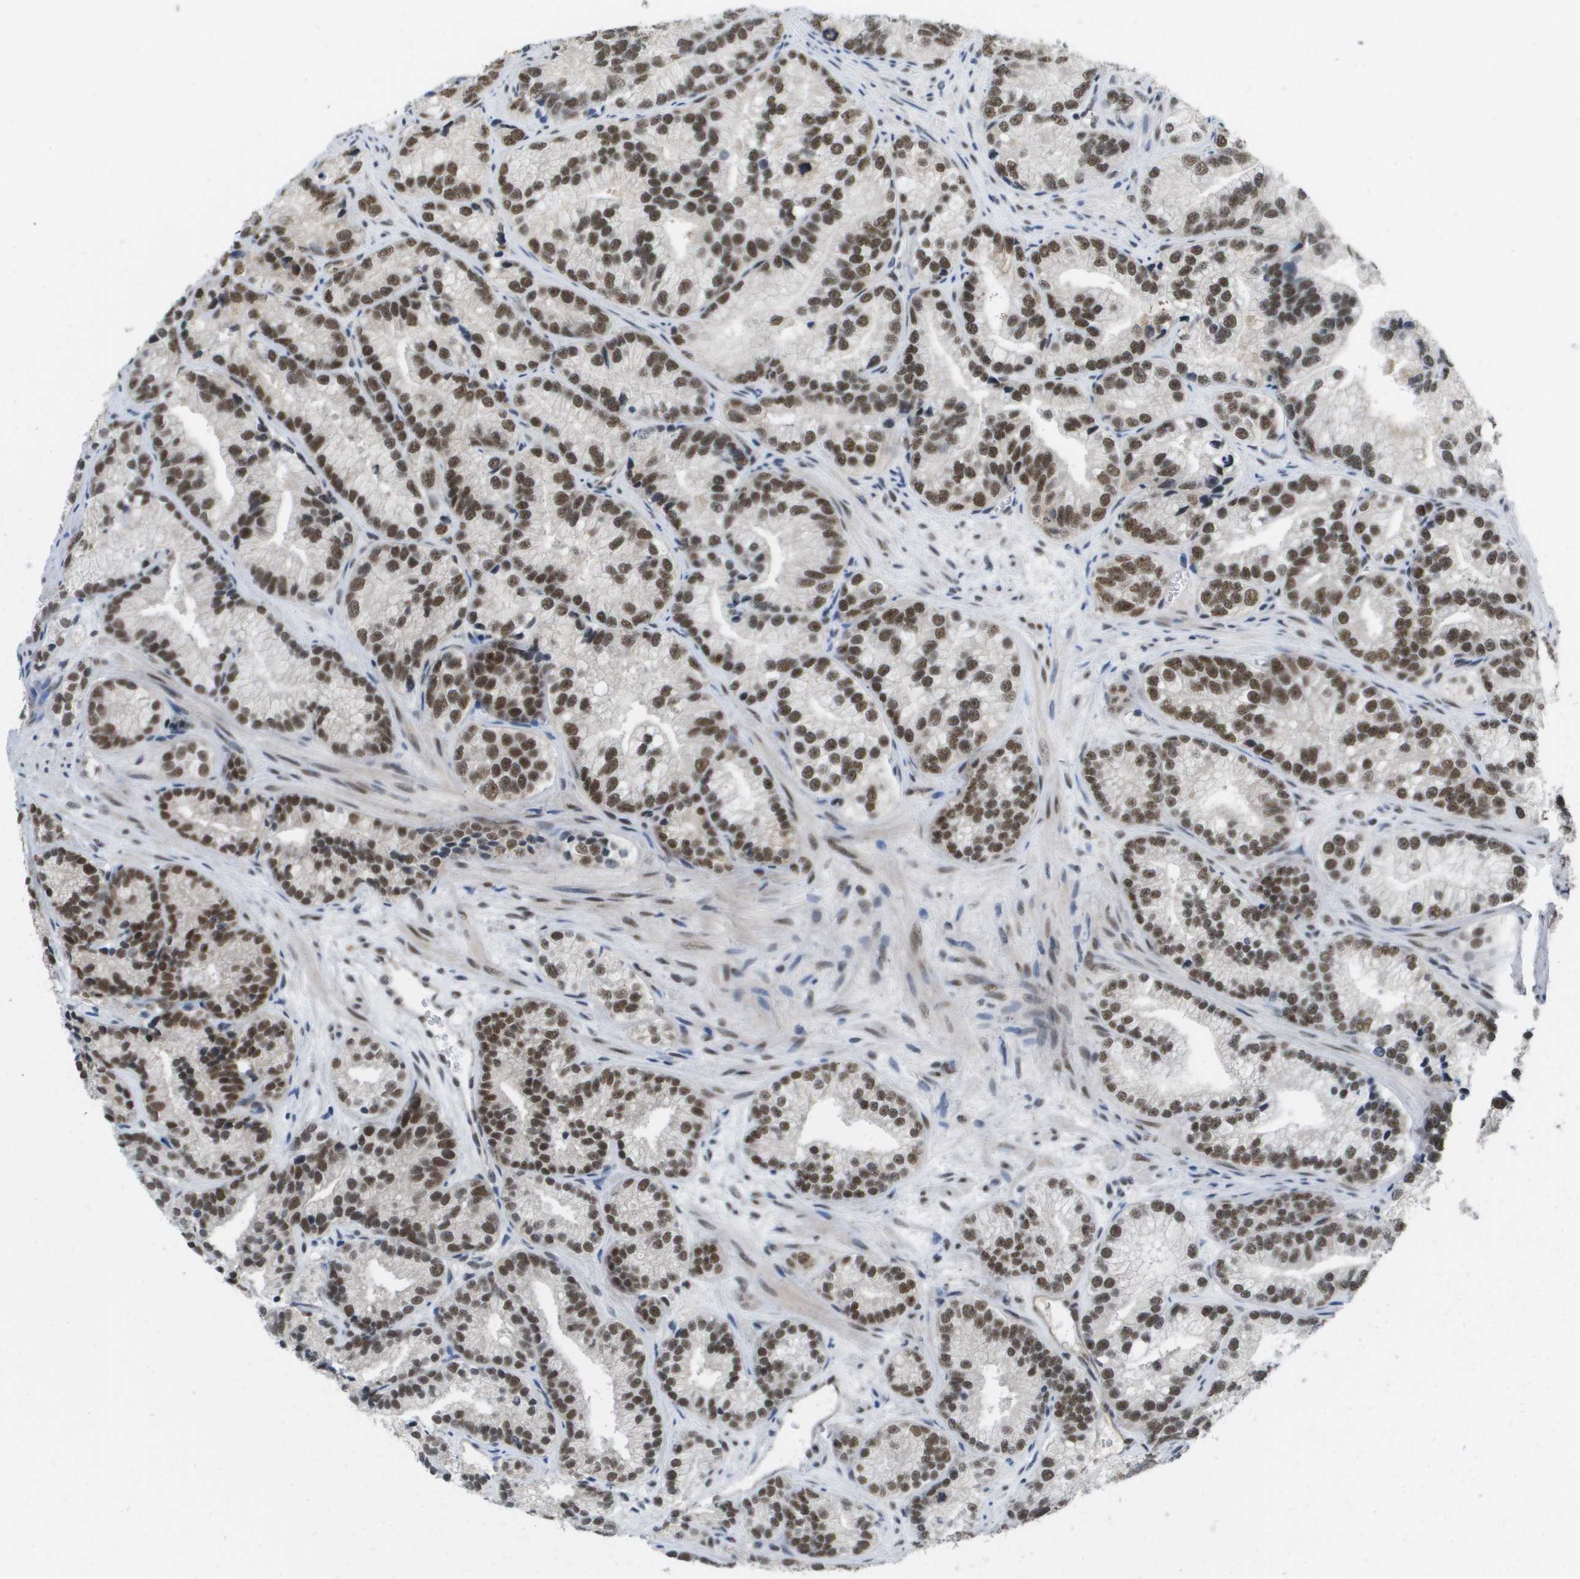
{"staining": {"intensity": "strong", "quantity": ">75%", "location": "nuclear"}, "tissue": "prostate cancer", "cell_type": "Tumor cells", "image_type": "cancer", "snomed": [{"axis": "morphology", "description": "Adenocarcinoma, Low grade"}, {"axis": "topography", "description": "Prostate"}], "caption": "This is a micrograph of IHC staining of prostate adenocarcinoma (low-grade), which shows strong expression in the nuclear of tumor cells.", "gene": "ISY1", "patient": {"sex": "male", "age": 89}}